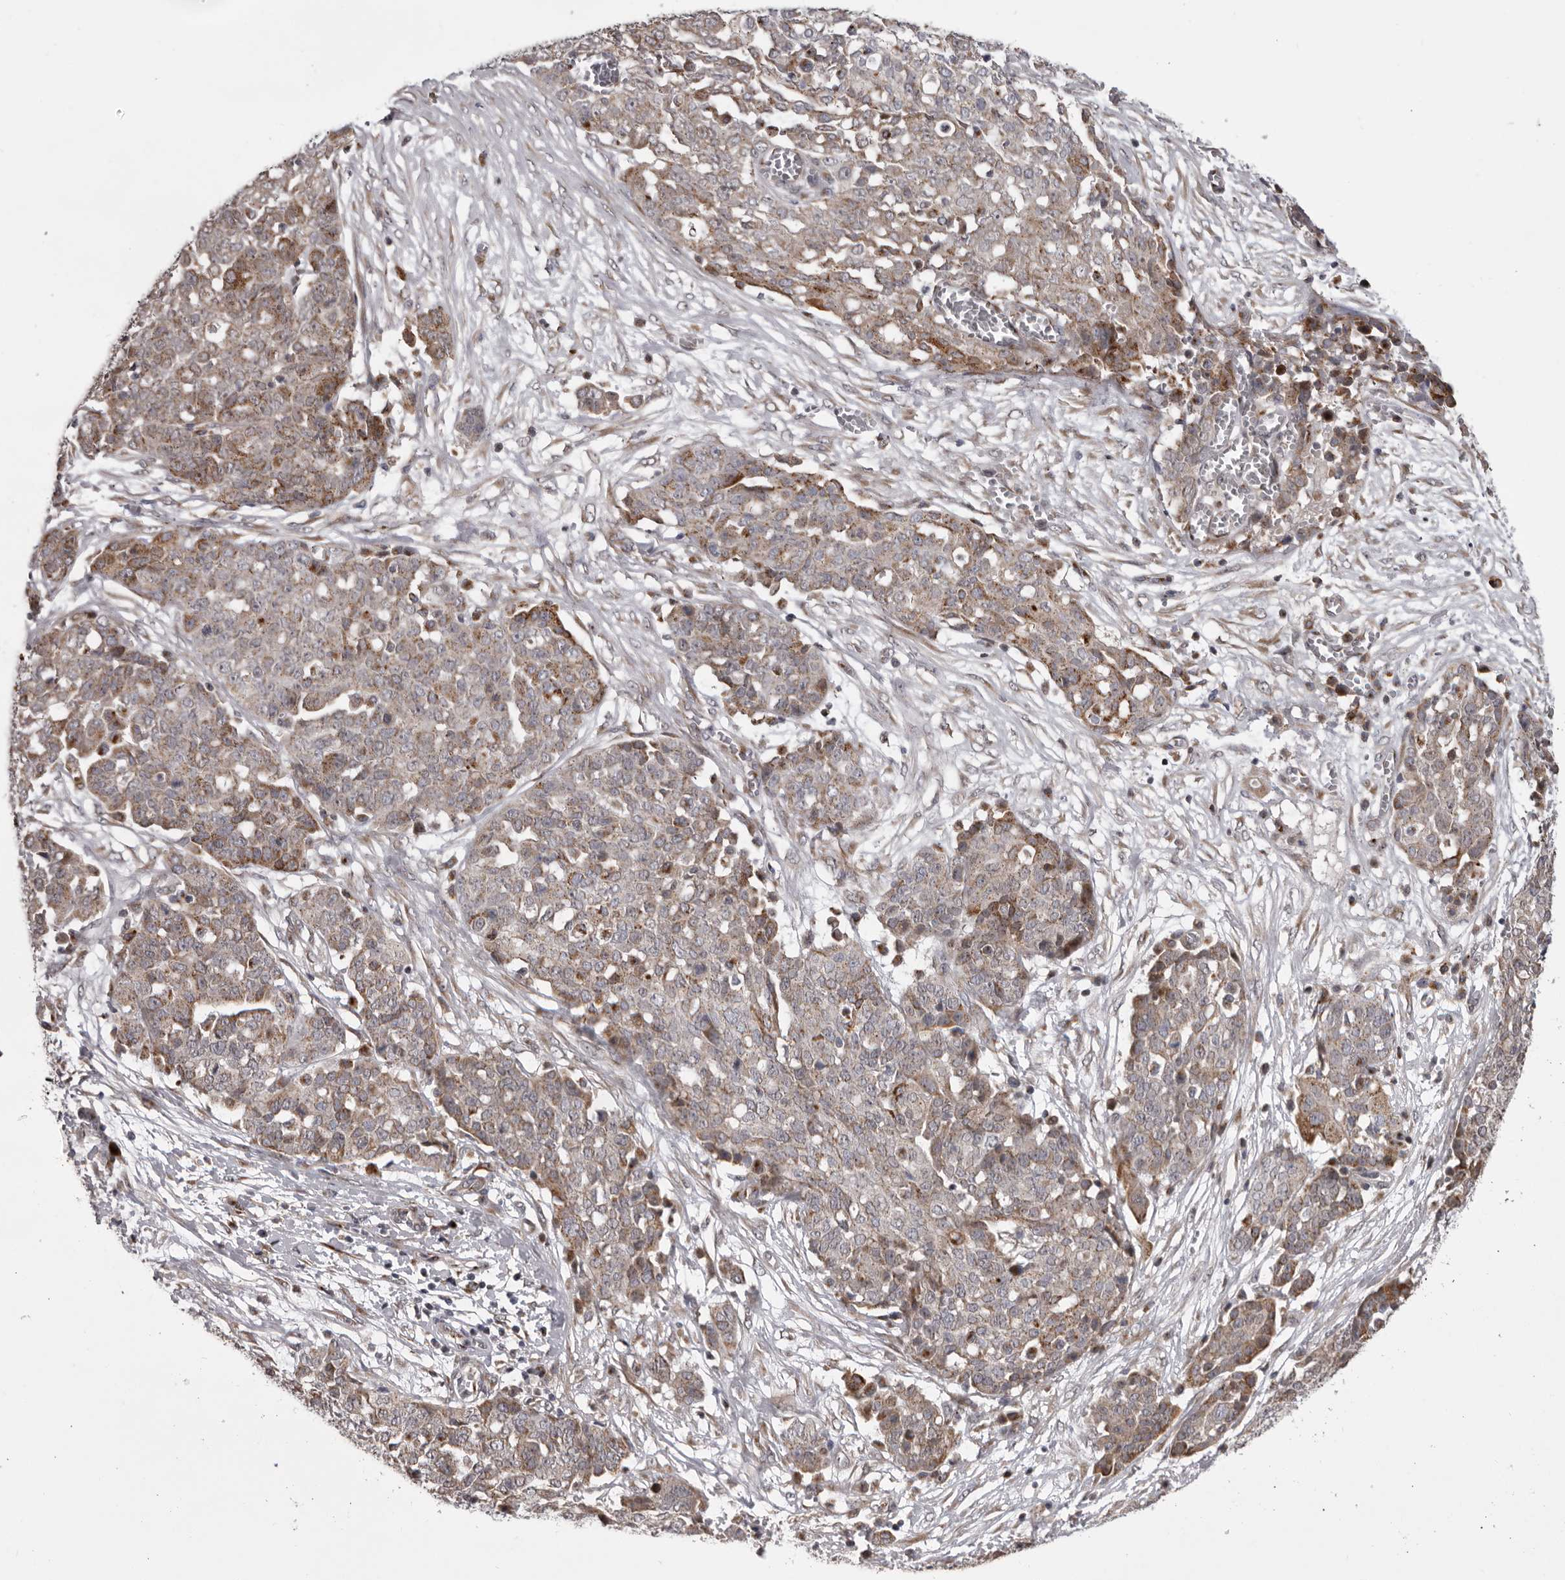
{"staining": {"intensity": "weak", "quantity": ">75%", "location": "cytoplasmic/membranous"}, "tissue": "ovarian cancer", "cell_type": "Tumor cells", "image_type": "cancer", "snomed": [{"axis": "morphology", "description": "Cystadenocarcinoma, serous, NOS"}, {"axis": "topography", "description": "Soft tissue"}, {"axis": "topography", "description": "Ovary"}], "caption": "Weak cytoplasmic/membranous staining is appreciated in about >75% of tumor cells in serous cystadenocarcinoma (ovarian).", "gene": "WDR47", "patient": {"sex": "female", "age": 57}}